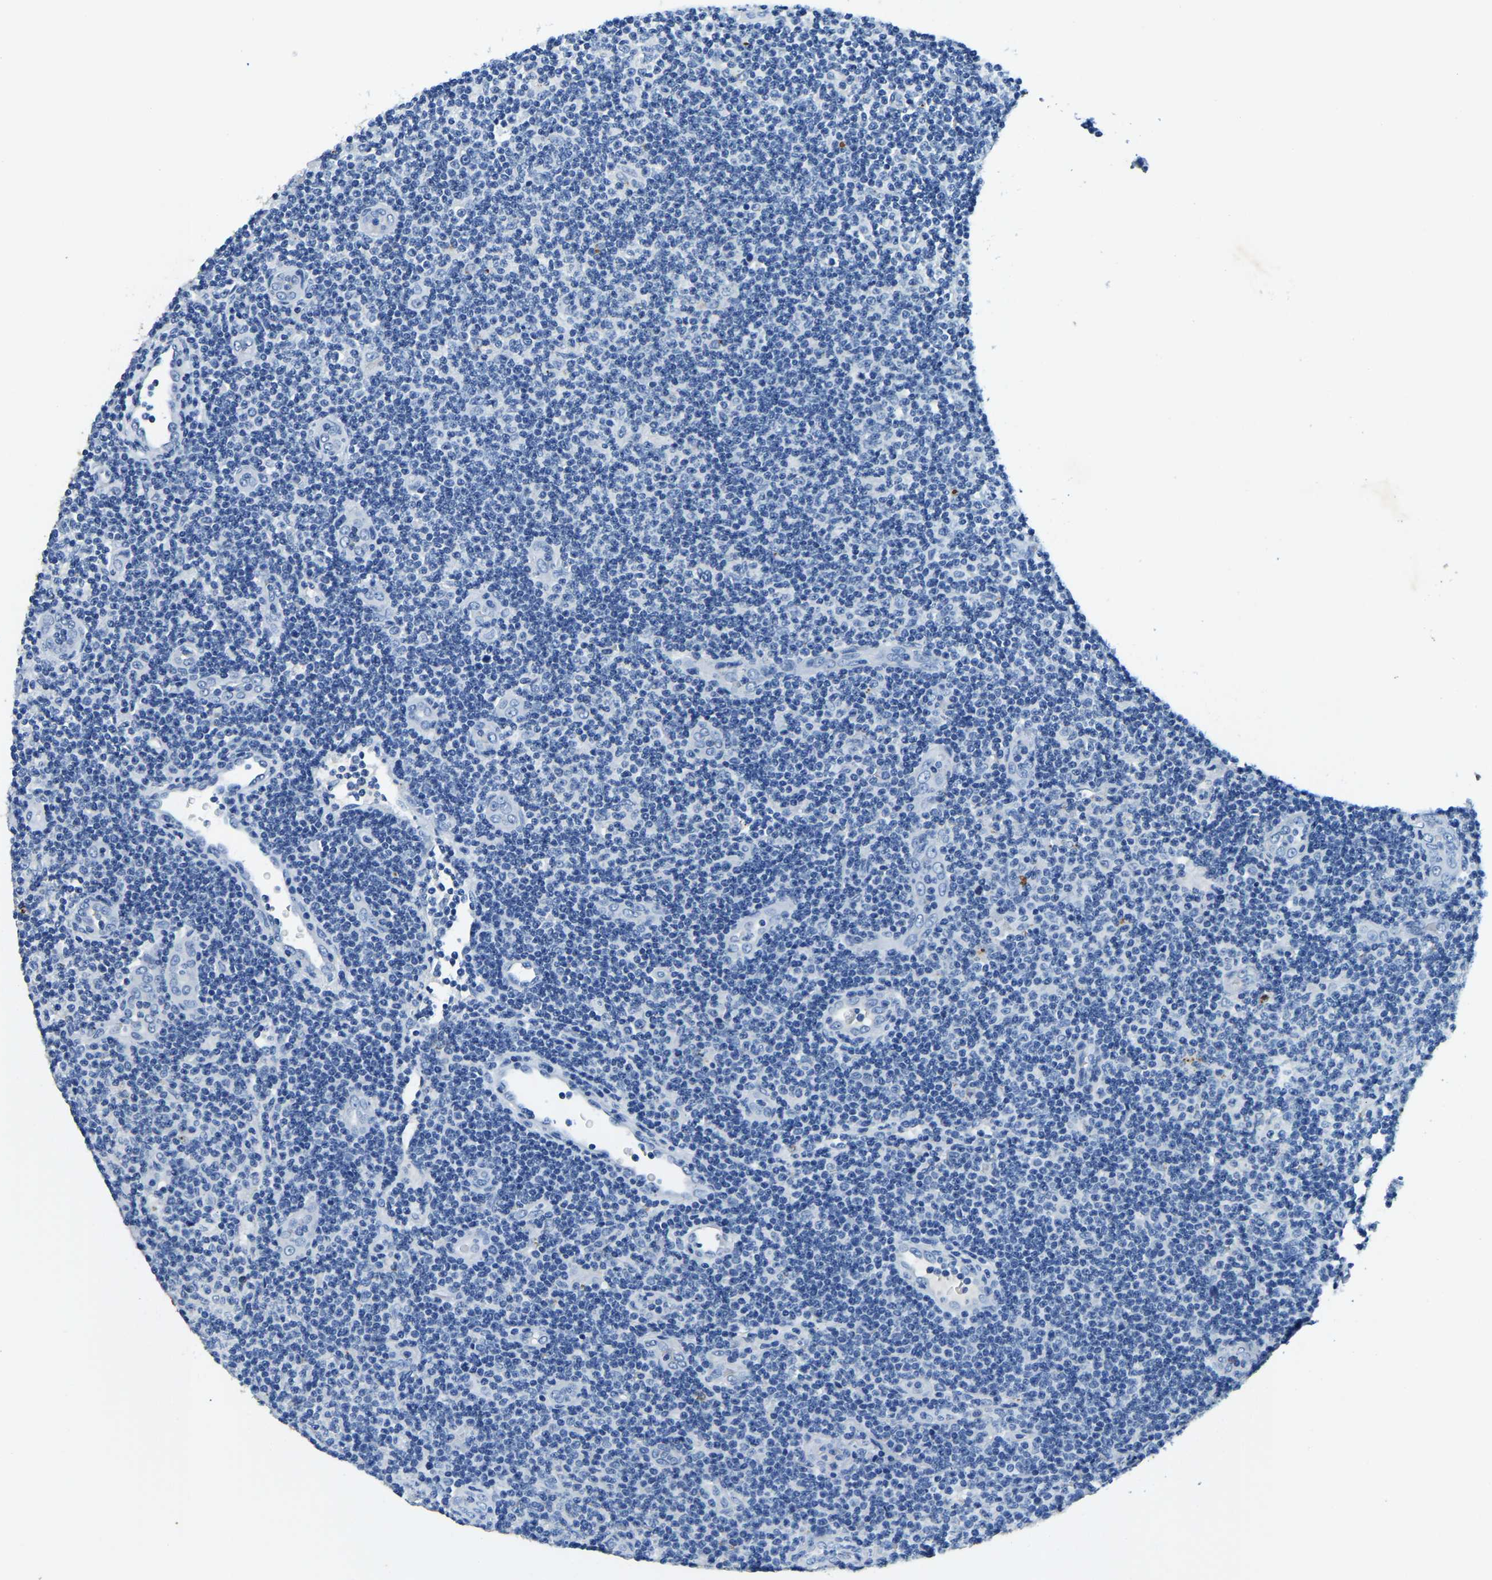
{"staining": {"intensity": "negative", "quantity": "none", "location": "none"}, "tissue": "lymphoma", "cell_type": "Tumor cells", "image_type": "cancer", "snomed": [{"axis": "morphology", "description": "Malignant lymphoma, non-Hodgkin's type, Low grade"}, {"axis": "topography", "description": "Lymph node"}], "caption": "Immunohistochemical staining of human malignant lymphoma, non-Hodgkin's type (low-grade) shows no significant positivity in tumor cells. (Brightfield microscopy of DAB immunohistochemistry (IHC) at high magnification).", "gene": "UBN2", "patient": {"sex": "male", "age": 83}}